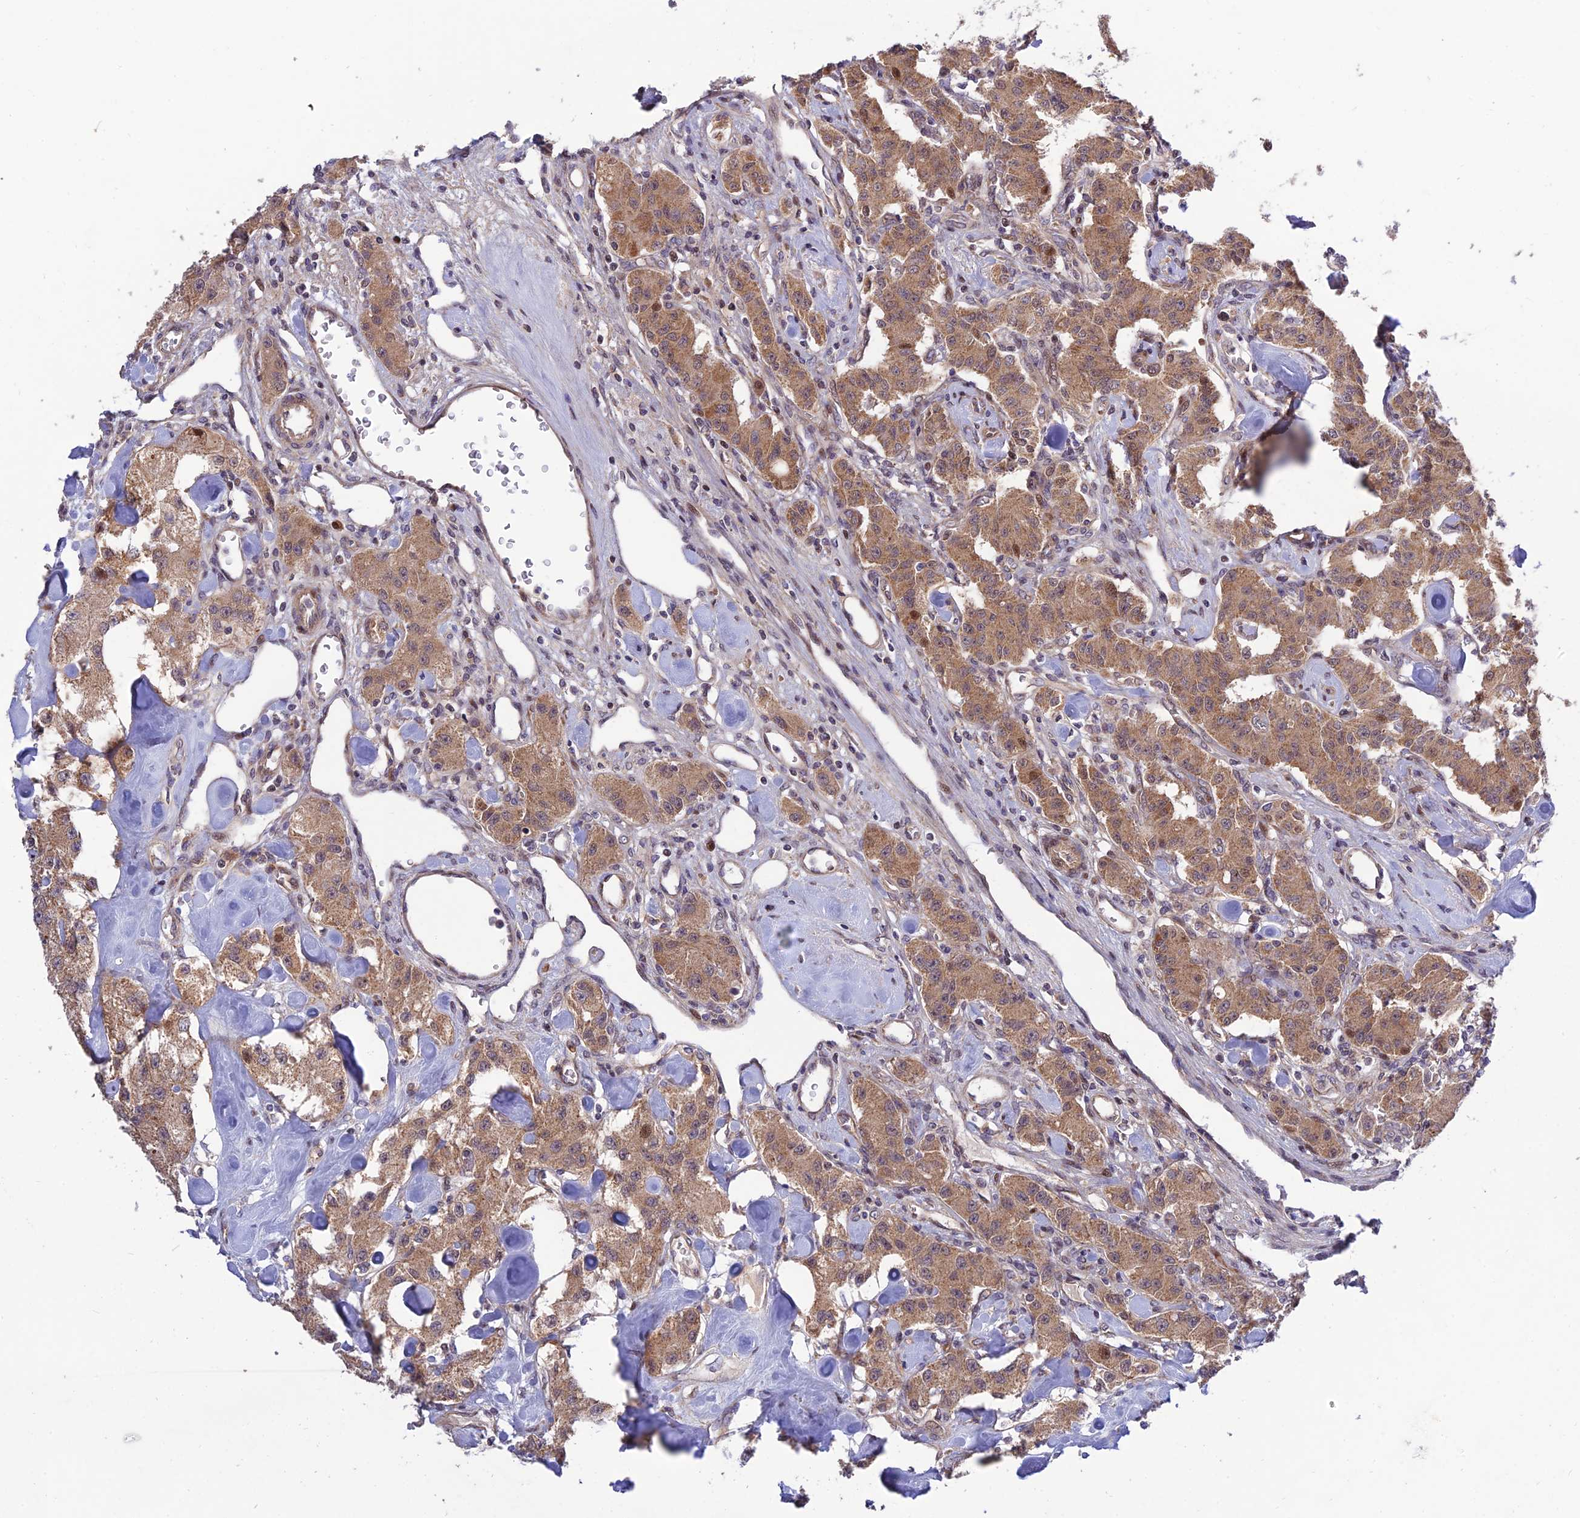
{"staining": {"intensity": "moderate", "quantity": ">75%", "location": "cytoplasmic/membranous"}, "tissue": "carcinoid", "cell_type": "Tumor cells", "image_type": "cancer", "snomed": [{"axis": "morphology", "description": "Carcinoid, malignant, NOS"}, {"axis": "topography", "description": "Pancreas"}], "caption": "Protein expression analysis of carcinoid reveals moderate cytoplasmic/membranous positivity in approximately >75% of tumor cells.", "gene": "PLEKHG2", "patient": {"sex": "male", "age": 41}}